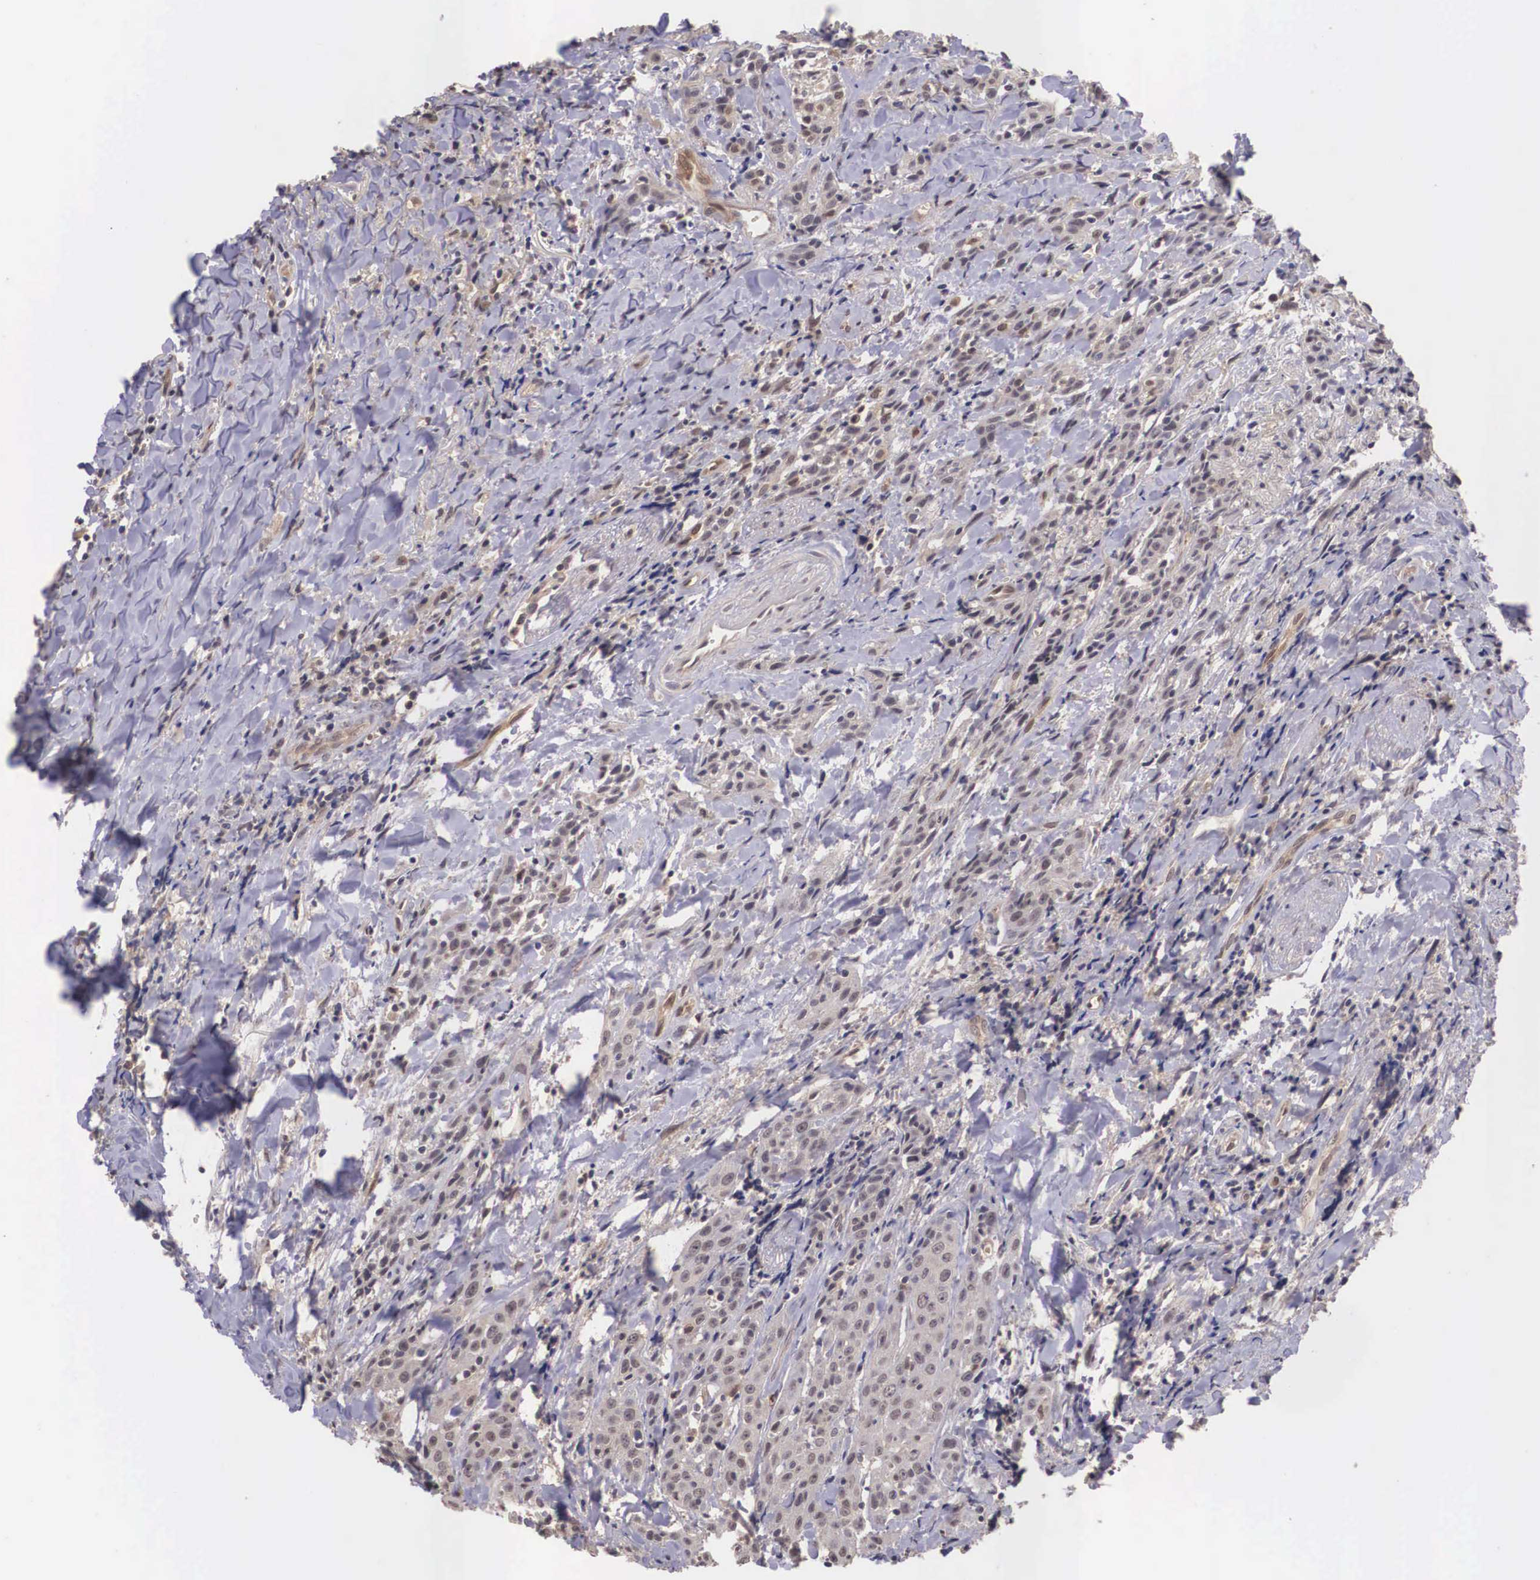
{"staining": {"intensity": "weak", "quantity": ">75%", "location": "cytoplasmic/membranous"}, "tissue": "head and neck cancer", "cell_type": "Tumor cells", "image_type": "cancer", "snomed": [{"axis": "morphology", "description": "Squamous cell carcinoma, NOS"}, {"axis": "topography", "description": "Oral tissue"}, {"axis": "topography", "description": "Head-Neck"}], "caption": "A brown stain labels weak cytoplasmic/membranous staining of a protein in human squamous cell carcinoma (head and neck) tumor cells.", "gene": "VASH1", "patient": {"sex": "female", "age": 82}}